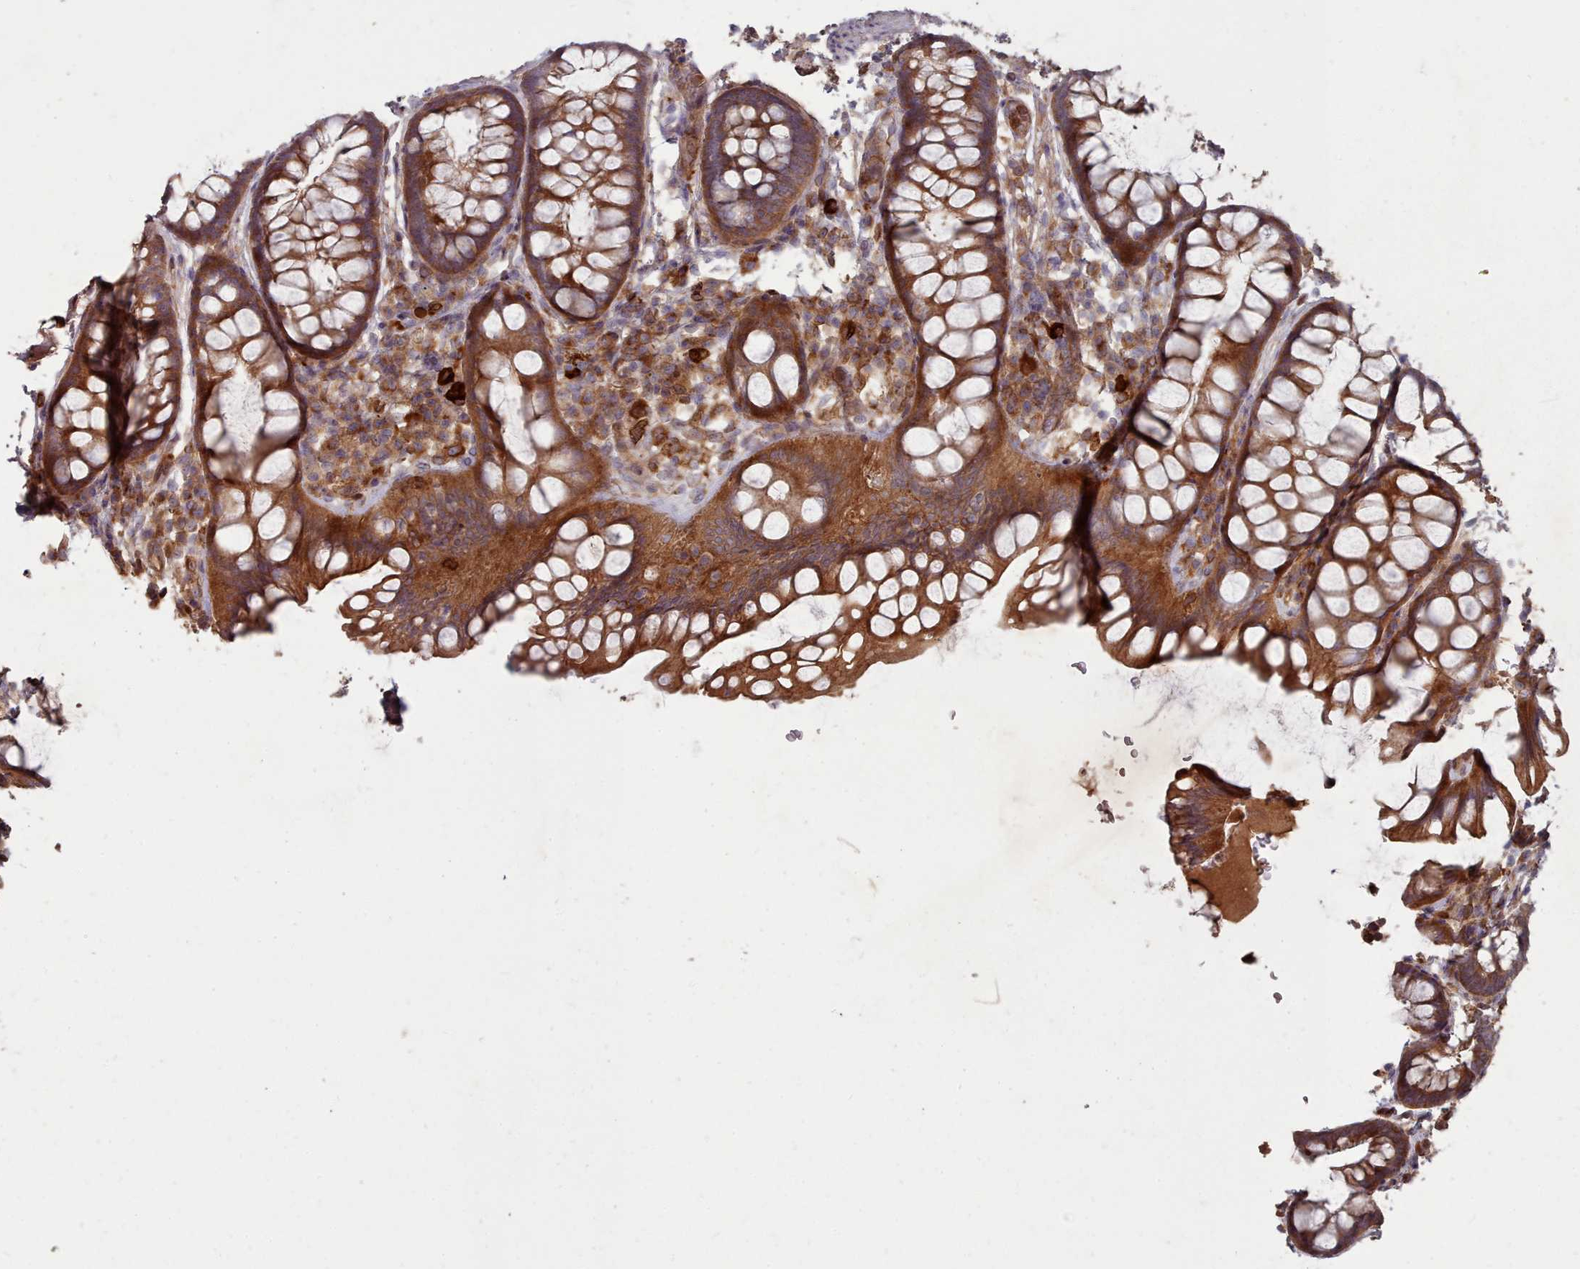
{"staining": {"intensity": "strong", "quantity": ">75%", "location": "cytoplasmic/membranous"}, "tissue": "rectum", "cell_type": "Glandular cells", "image_type": "normal", "snomed": [{"axis": "morphology", "description": "Normal tissue, NOS"}, {"axis": "topography", "description": "Rectum"}, {"axis": "topography", "description": "Peripheral nerve tissue"}], "caption": "The photomicrograph displays immunohistochemical staining of unremarkable rectum. There is strong cytoplasmic/membranous staining is present in about >75% of glandular cells.", "gene": "THSD7B", "patient": {"sex": "female", "age": 69}}